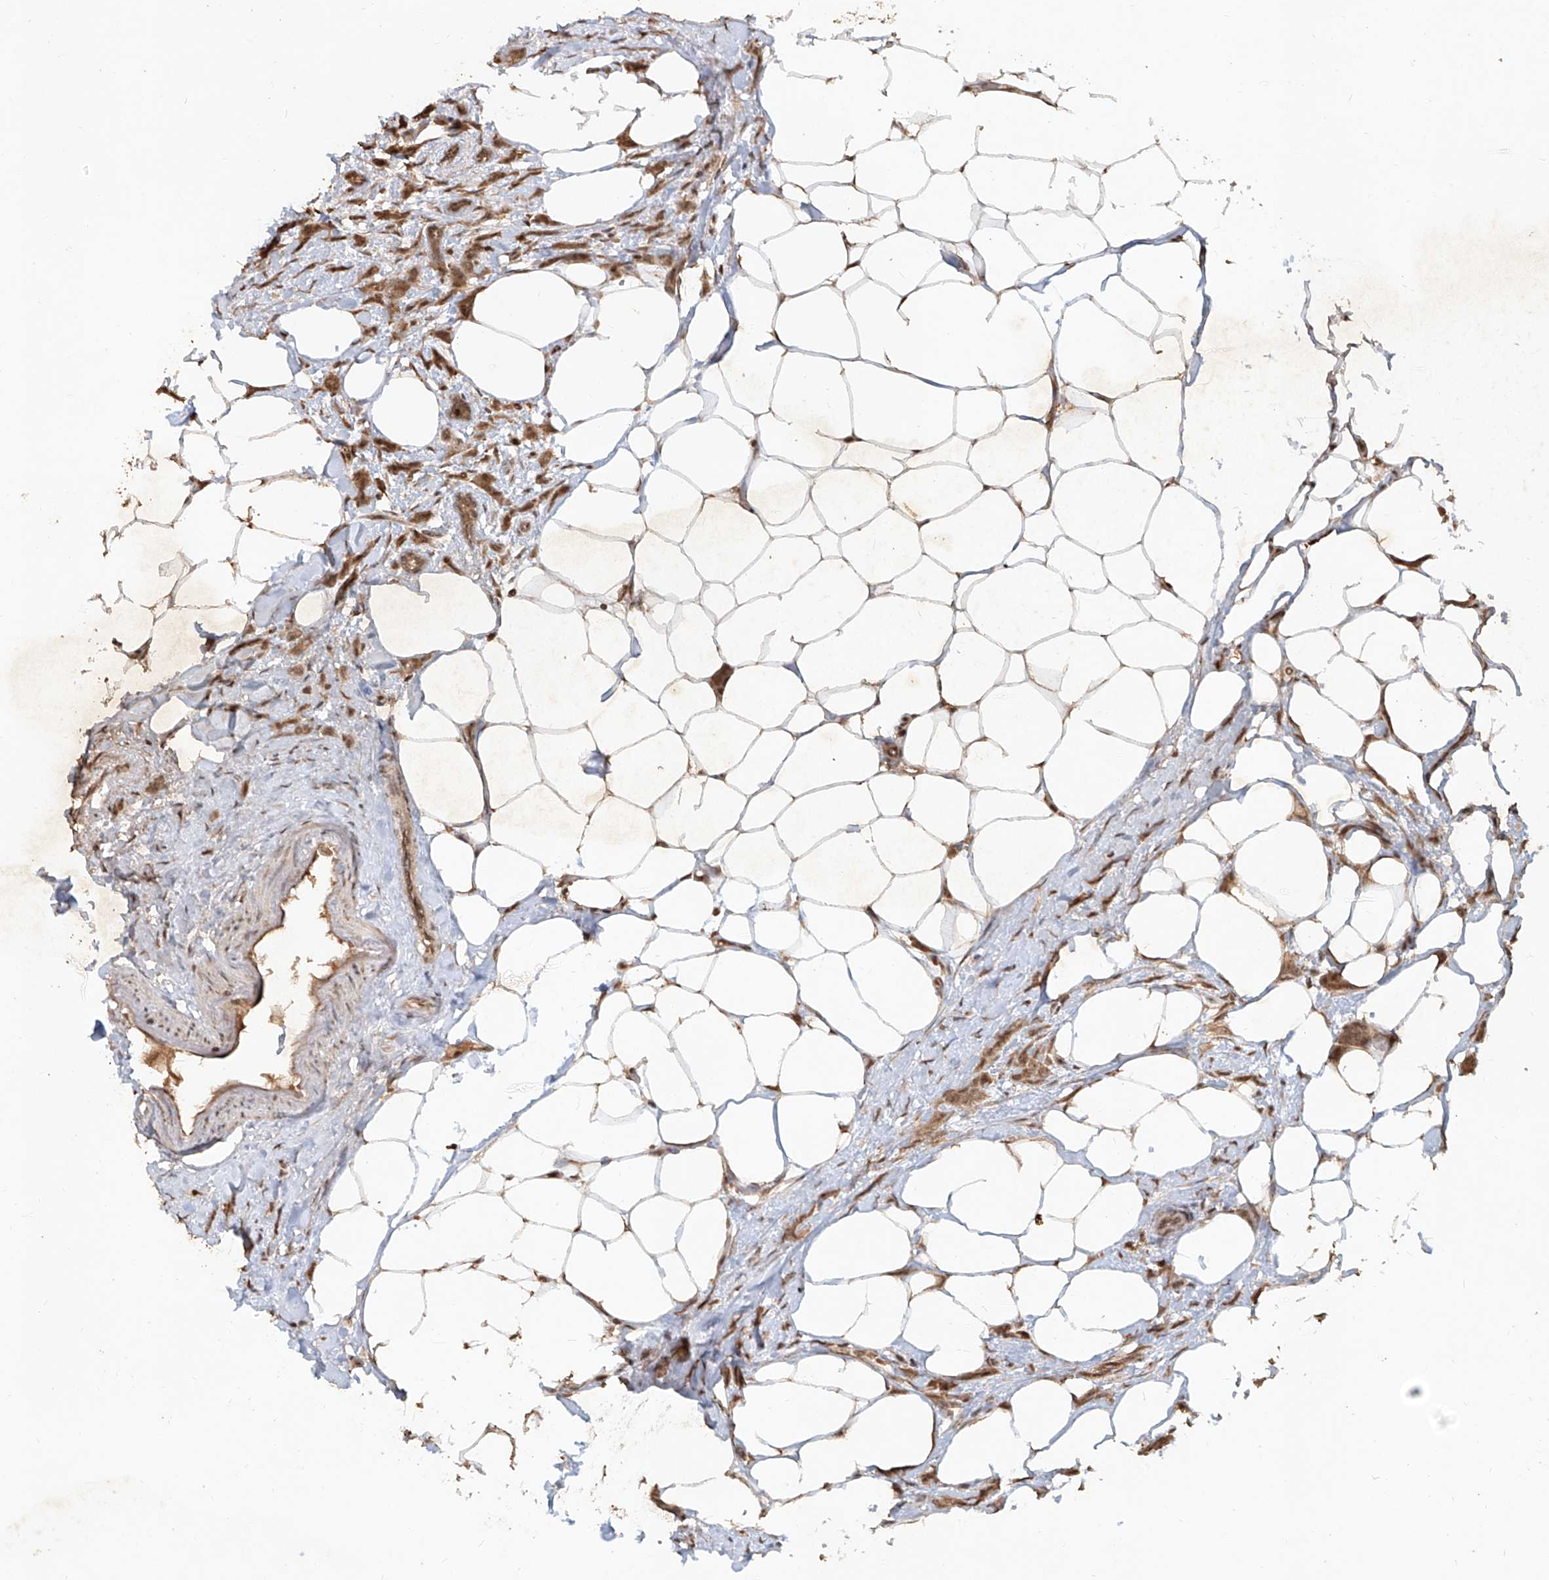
{"staining": {"intensity": "moderate", "quantity": ">75%", "location": "cytoplasmic/membranous"}, "tissue": "breast cancer", "cell_type": "Tumor cells", "image_type": "cancer", "snomed": [{"axis": "morphology", "description": "Lobular carcinoma, in situ"}, {"axis": "morphology", "description": "Lobular carcinoma"}, {"axis": "topography", "description": "Breast"}], "caption": "Immunohistochemical staining of human breast lobular carcinoma exhibits moderate cytoplasmic/membranous protein staining in approximately >75% of tumor cells.", "gene": "UBE2K", "patient": {"sex": "female", "age": 41}}